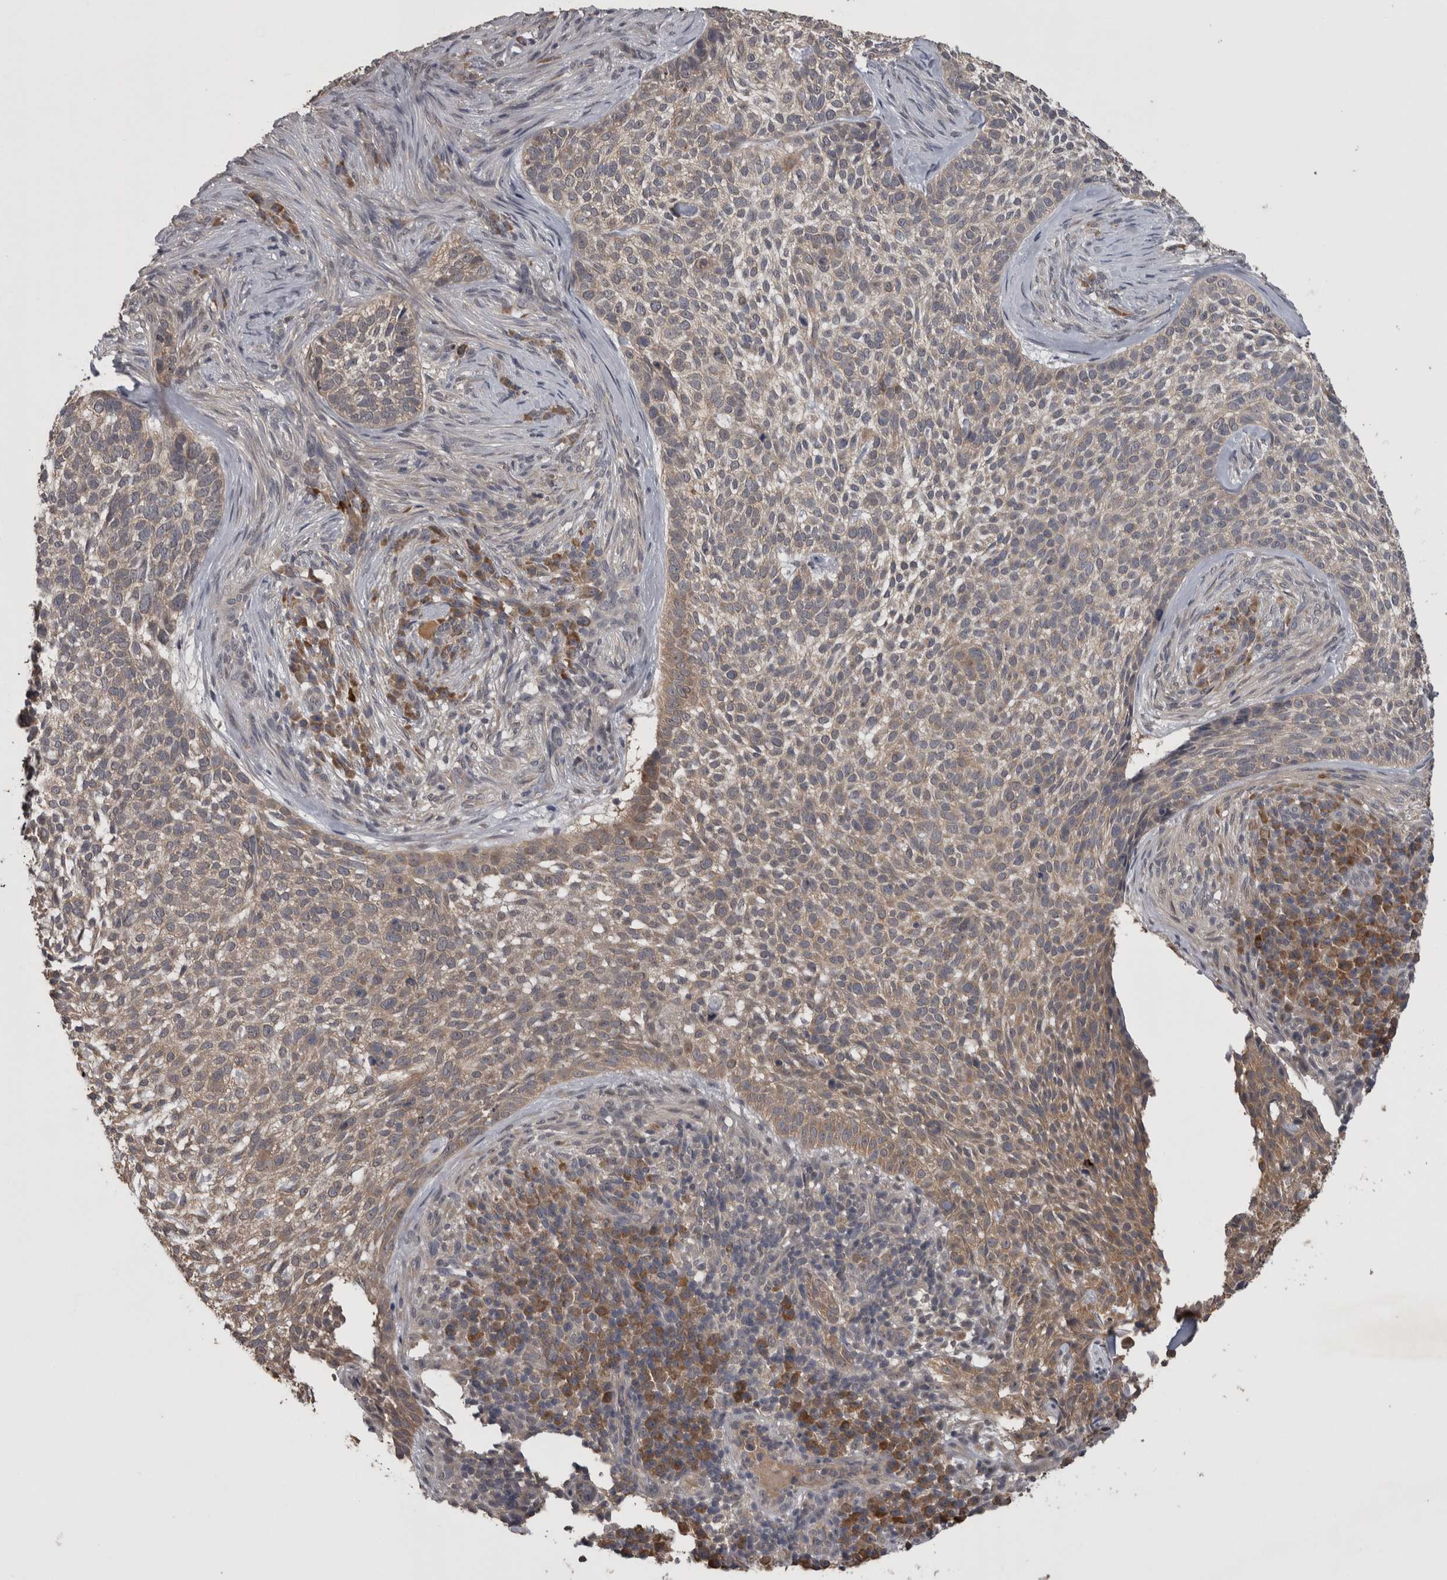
{"staining": {"intensity": "moderate", "quantity": ">75%", "location": "cytoplasmic/membranous"}, "tissue": "skin cancer", "cell_type": "Tumor cells", "image_type": "cancer", "snomed": [{"axis": "morphology", "description": "Basal cell carcinoma"}, {"axis": "topography", "description": "Skin"}], "caption": "Moderate cytoplasmic/membranous expression is seen in about >75% of tumor cells in skin cancer (basal cell carcinoma).", "gene": "ZNF114", "patient": {"sex": "female", "age": 64}}